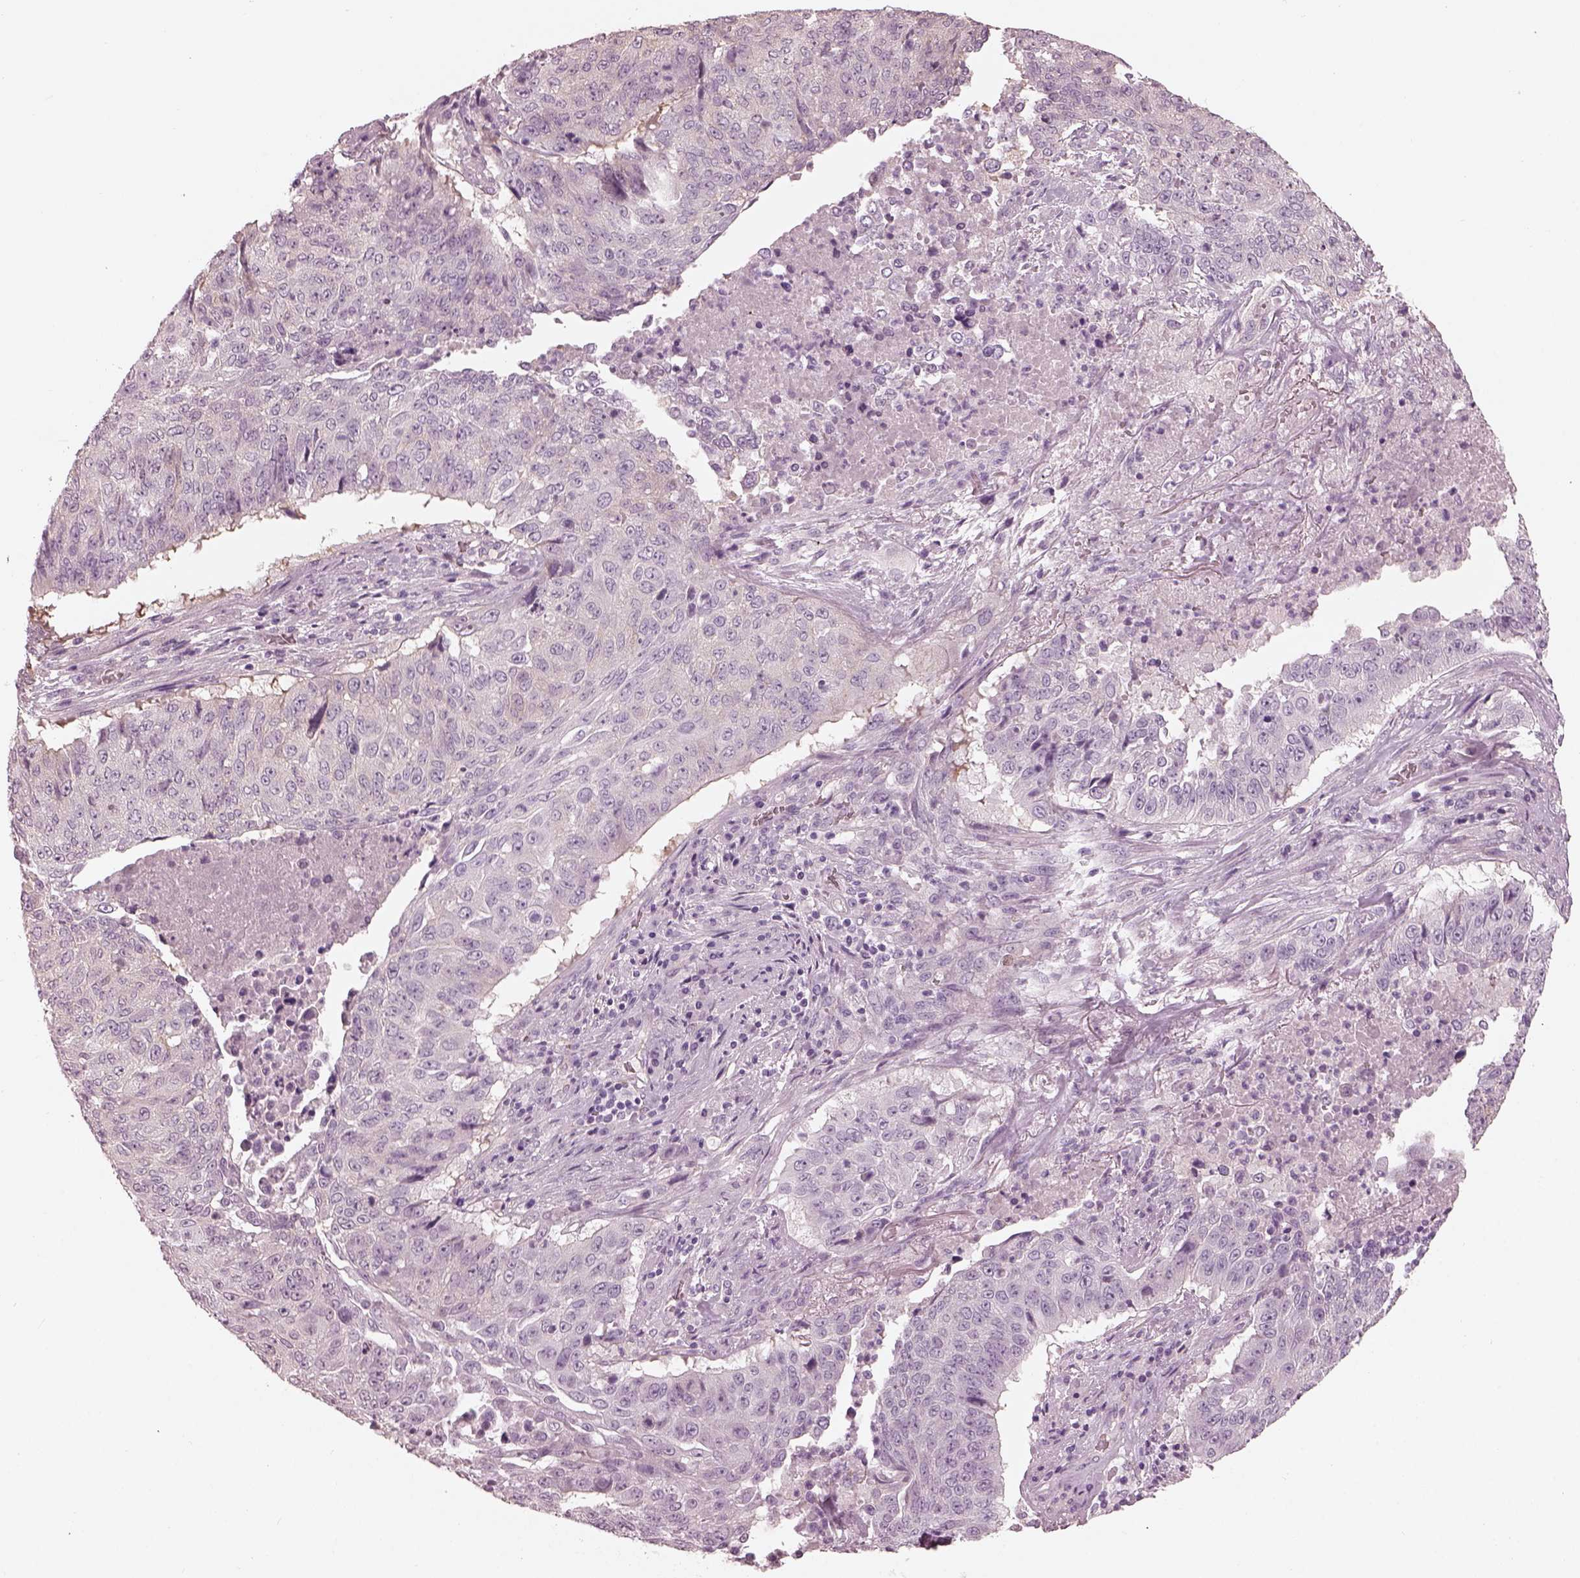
{"staining": {"intensity": "negative", "quantity": "none", "location": "none"}, "tissue": "lung cancer", "cell_type": "Tumor cells", "image_type": "cancer", "snomed": [{"axis": "morphology", "description": "Normal tissue, NOS"}, {"axis": "morphology", "description": "Squamous cell carcinoma, NOS"}, {"axis": "topography", "description": "Bronchus"}, {"axis": "topography", "description": "Lung"}], "caption": "High power microscopy photomicrograph of an immunohistochemistry (IHC) image of squamous cell carcinoma (lung), revealing no significant expression in tumor cells.", "gene": "EIF4E1B", "patient": {"sex": "male", "age": 64}}